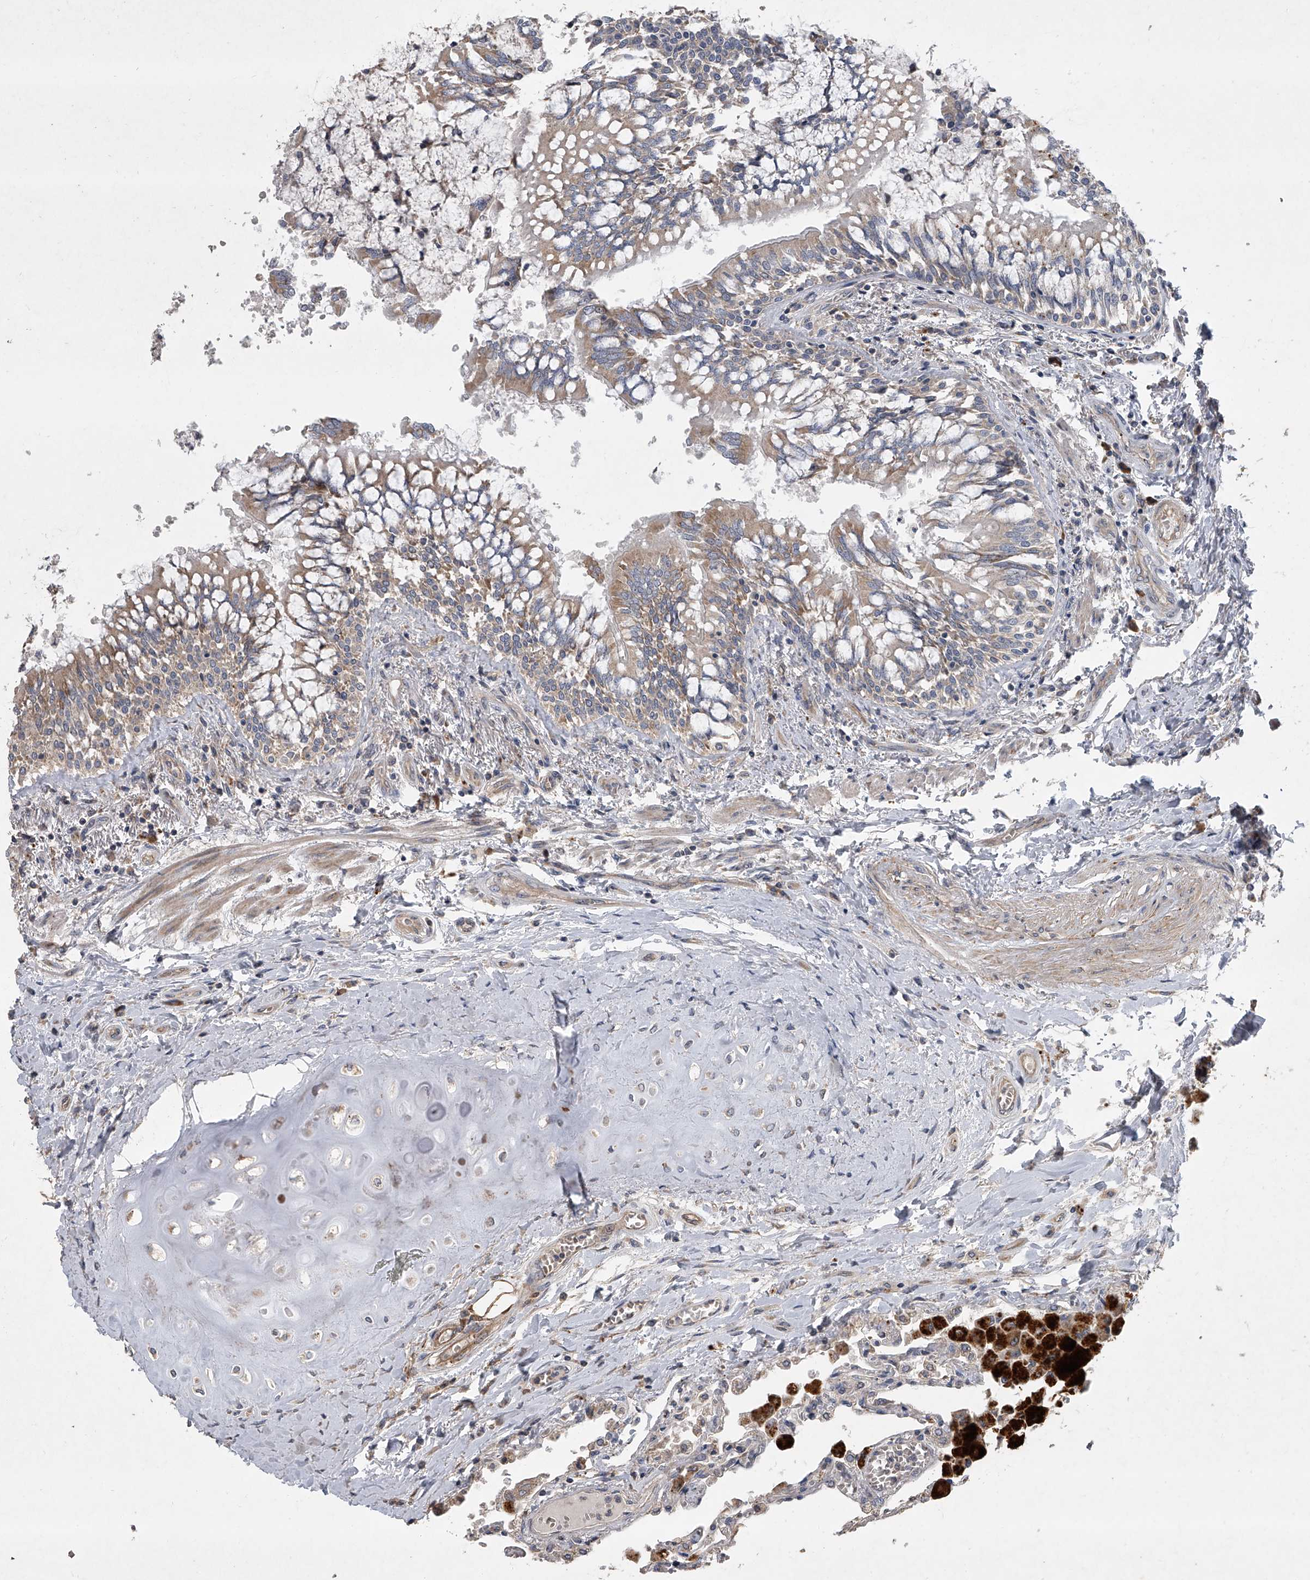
{"staining": {"intensity": "weak", "quantity": "25%-75%", "location": "cytoplasmic/membranous,nuclear"}, "tissue": "lung", "cell_type": "Alveolar cells", "image_type": "normal", "snomed": [{"axis": "morphology", "description": "Normal tissue, NOS"}, {"axis": "topography", "description": "Bronchus"}, {"axis": "topography", "description": "Lung"}], "caption": "Weak cytoplasmic/membranous,nuclear staining for a protein is present in about 25%-75% of alveolar cells of benign lung using immunohistochemistry.", "gene": "DOCK9", "patient": {"sex": "female", "age": 49}}